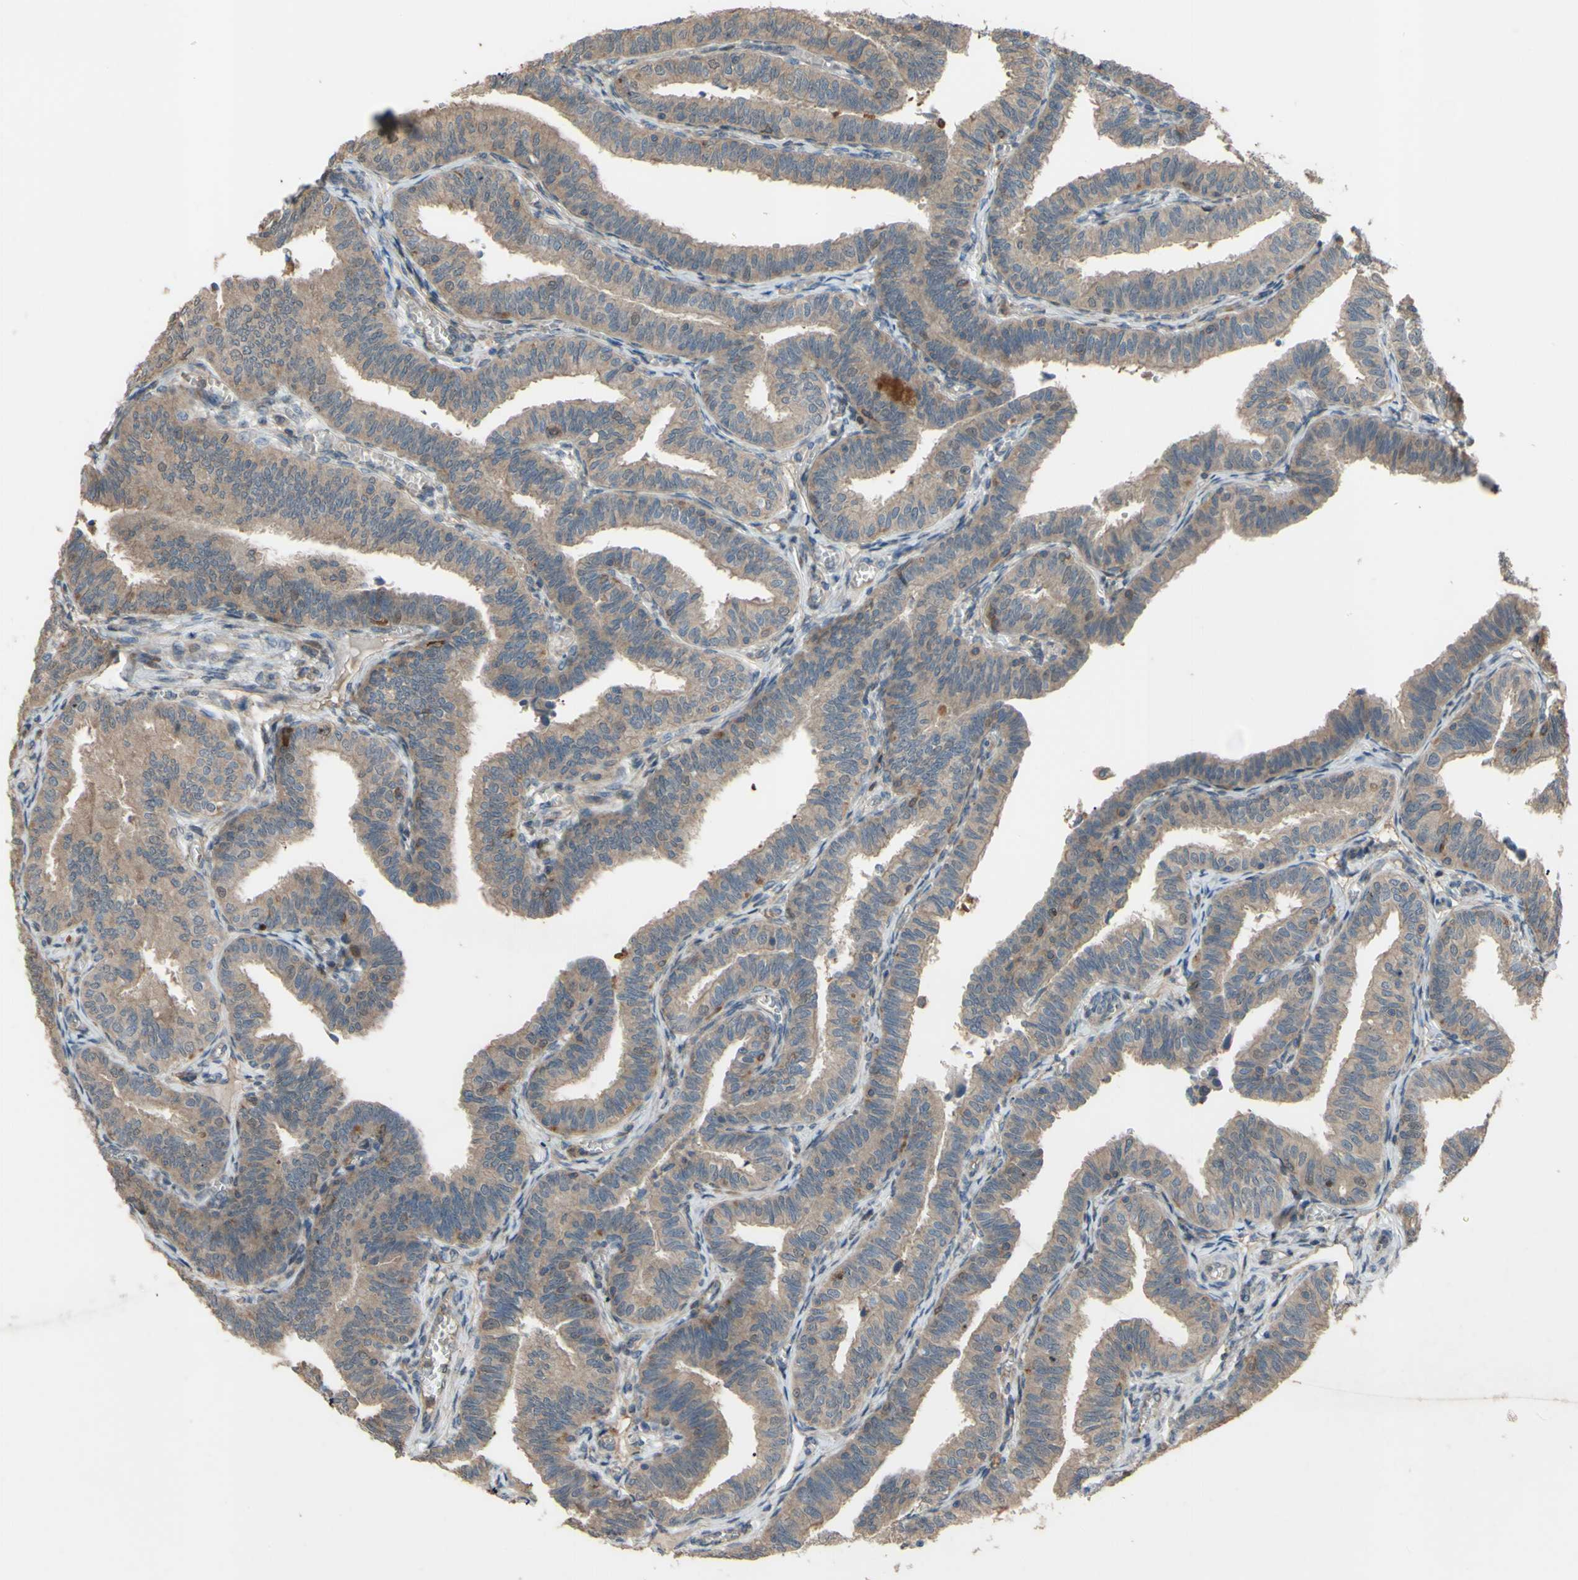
{"staining": {"intensity": "moderate", "quantity": ">75%", "location": "cytoplasmic/membranous"}, "tissue": "fallopian tube", "cell_type": "Glandular cells", "image_type": "normal", "snomed": [{"axis": "morphology", "description": "Normal tissue, NOS"}, {"axis": "topography", "description": "Fallopian tube"}], "caption": "Immunohistochemistry photomicrograph of unremarkable fallopian tube stained for a protein (brown), which shows medium levels of moderate cytoplasmic/membranous expression in about >75% of glandular cells.", "gene": "SHROOM4", "patient": {"sex": "female", "age": 46}}